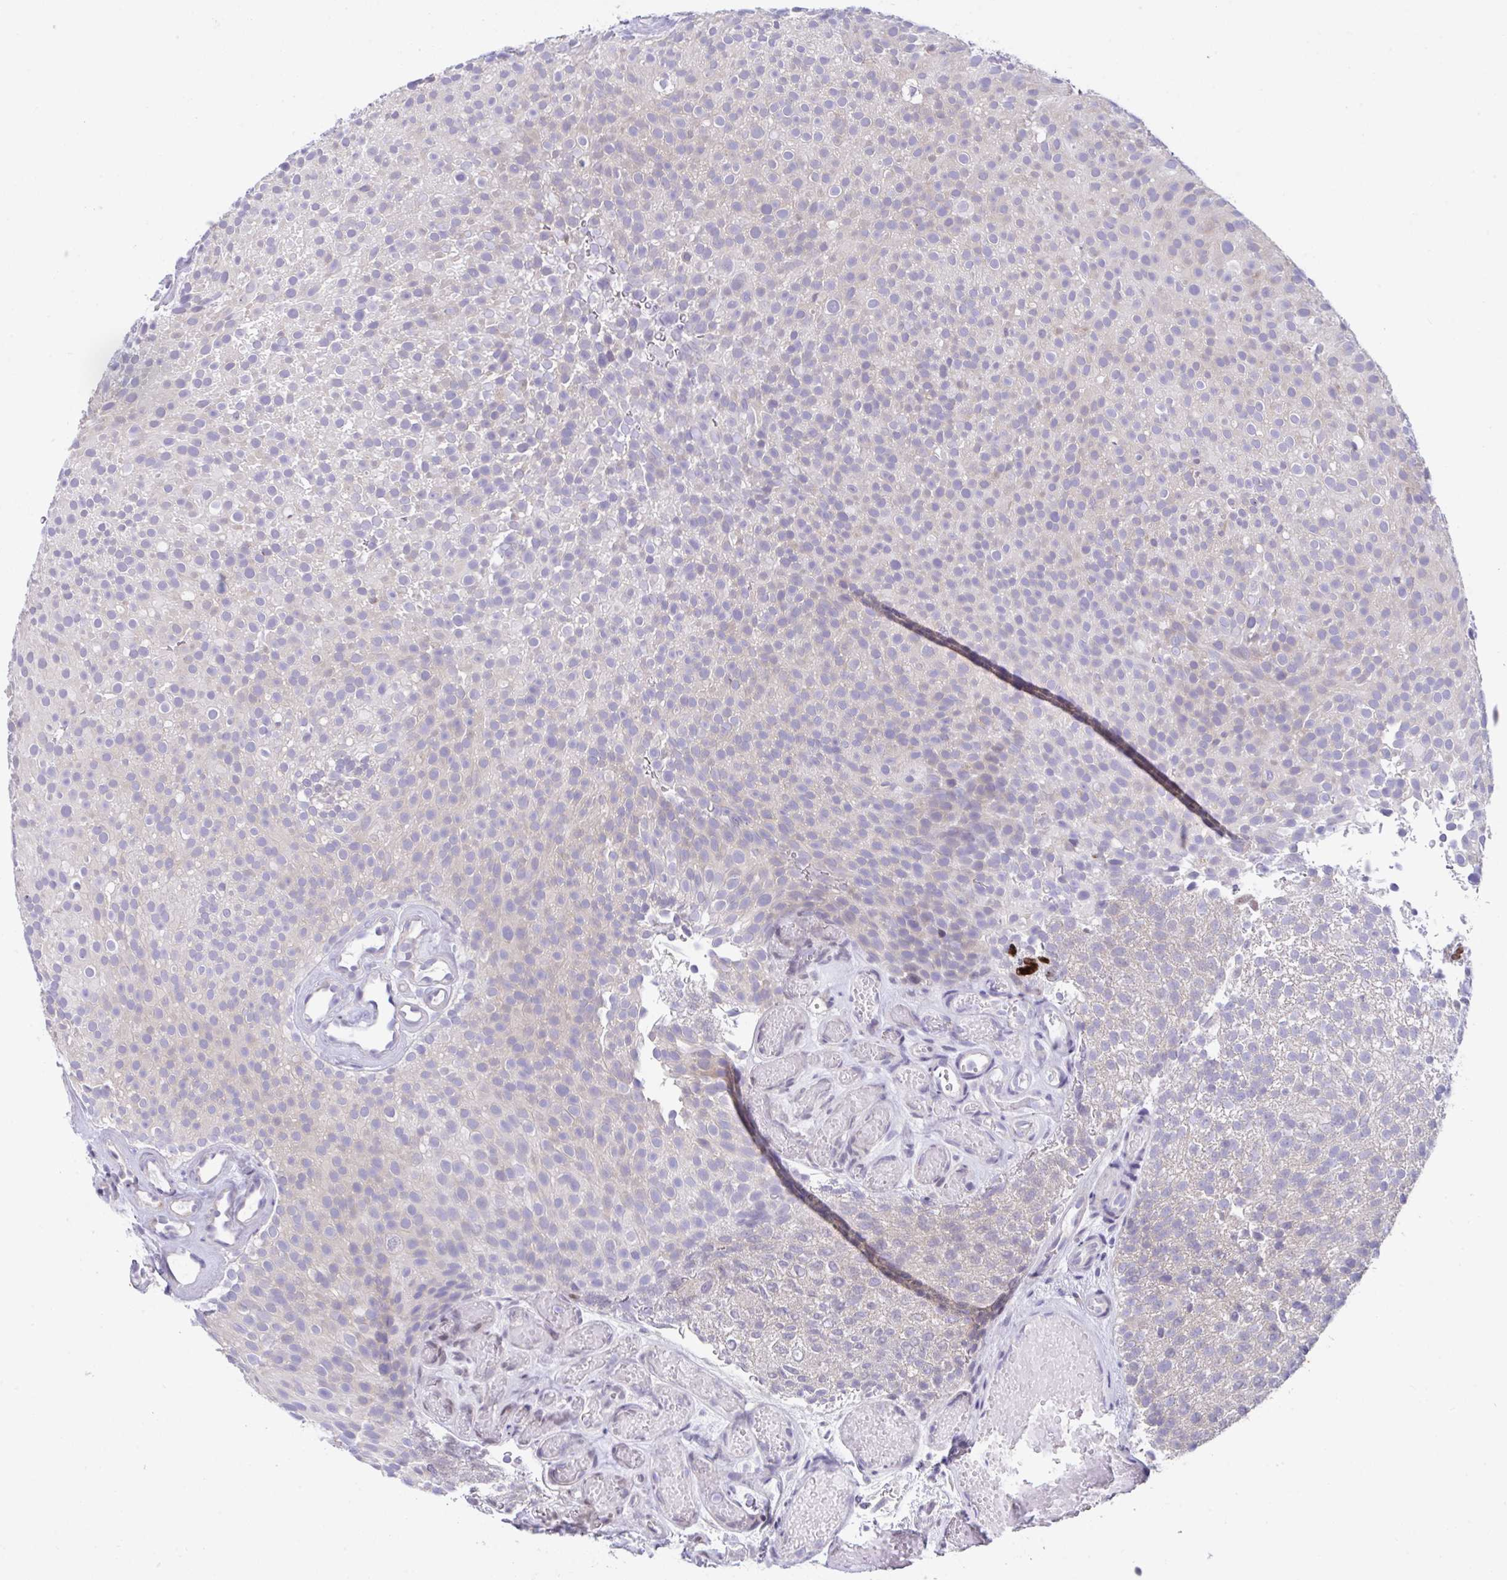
{"staining": {"intensity": "negative", "quantity": "none", "location": "none"}, "tissue": "urothelial cancer", "cell_type": "Tumor cells", "image_type": "cancer", "snomed": [{"axis": "morphology", "description": "Urothelial carcinoma, Low grade"}, {"axis": "topography", "description": "Urinary bladder"}], "caption": "The immunohistochemistry (IHC) micrograph has no significant positivity in tumor cells of urothelial cancer tissue.", "gene": "FAU", "patient": {"sex": "male", "age": 78}}